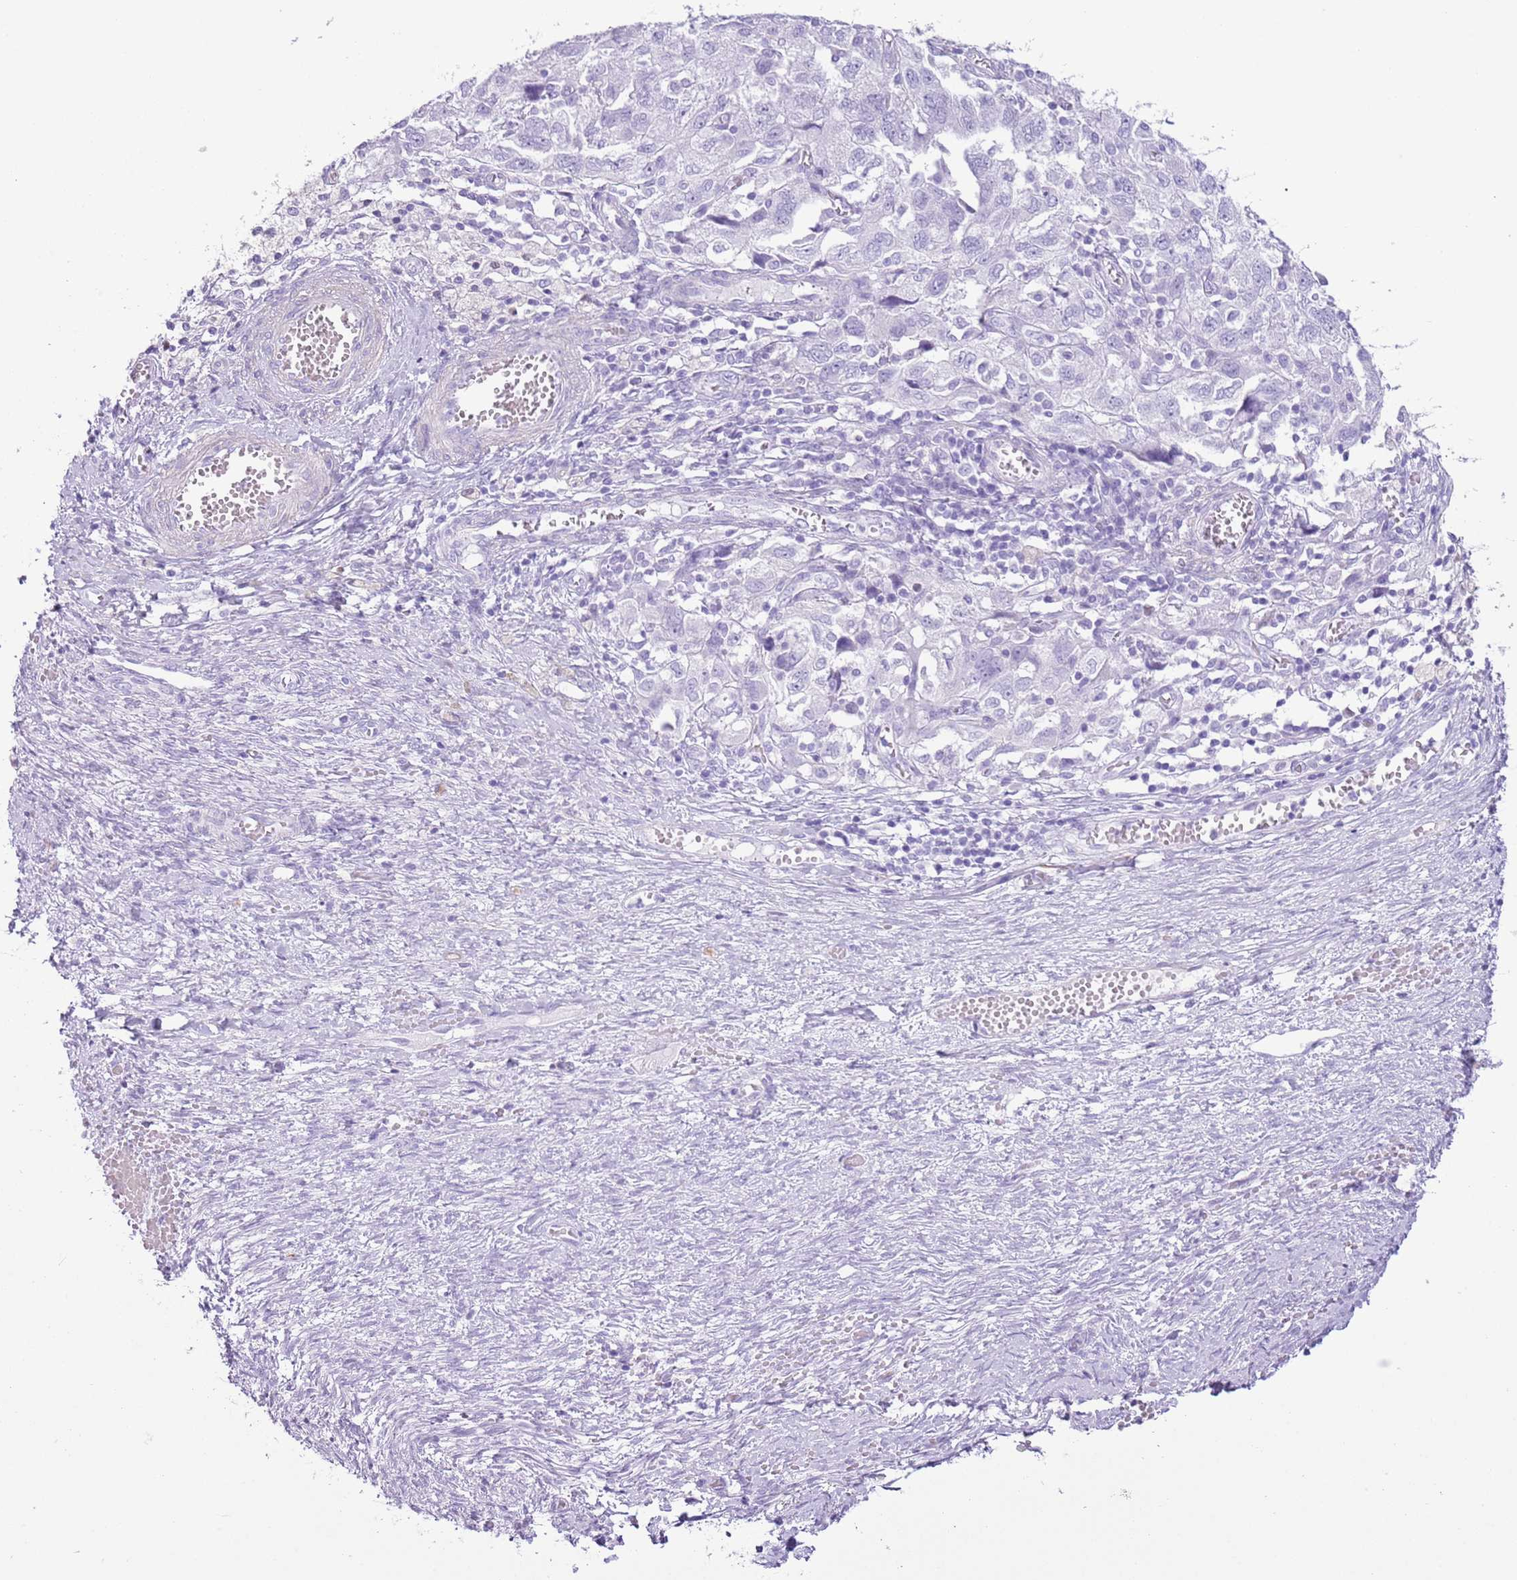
{"staining": {"intensity": "negative", "quantity": "none", "location": "none"}, "tissue": "ovarian cancer", "cell_type": "Tumor cells", "image_type": "cancer", "snomed": [{"axis": "morphology", "description": "Carcinoma, NOS"}, {"axis": "morphology", "description": "Cystadenocarcinoma, serous, NOS"}, {"axis": "topography", "description": "Ovary"}], "caption": "Micrograph shows no significant protein positivity in tumor cells of ovarian cancer (carcinoma).", "gene": "SLC7A14", "patient": {"sex": "female", "age": 69}}